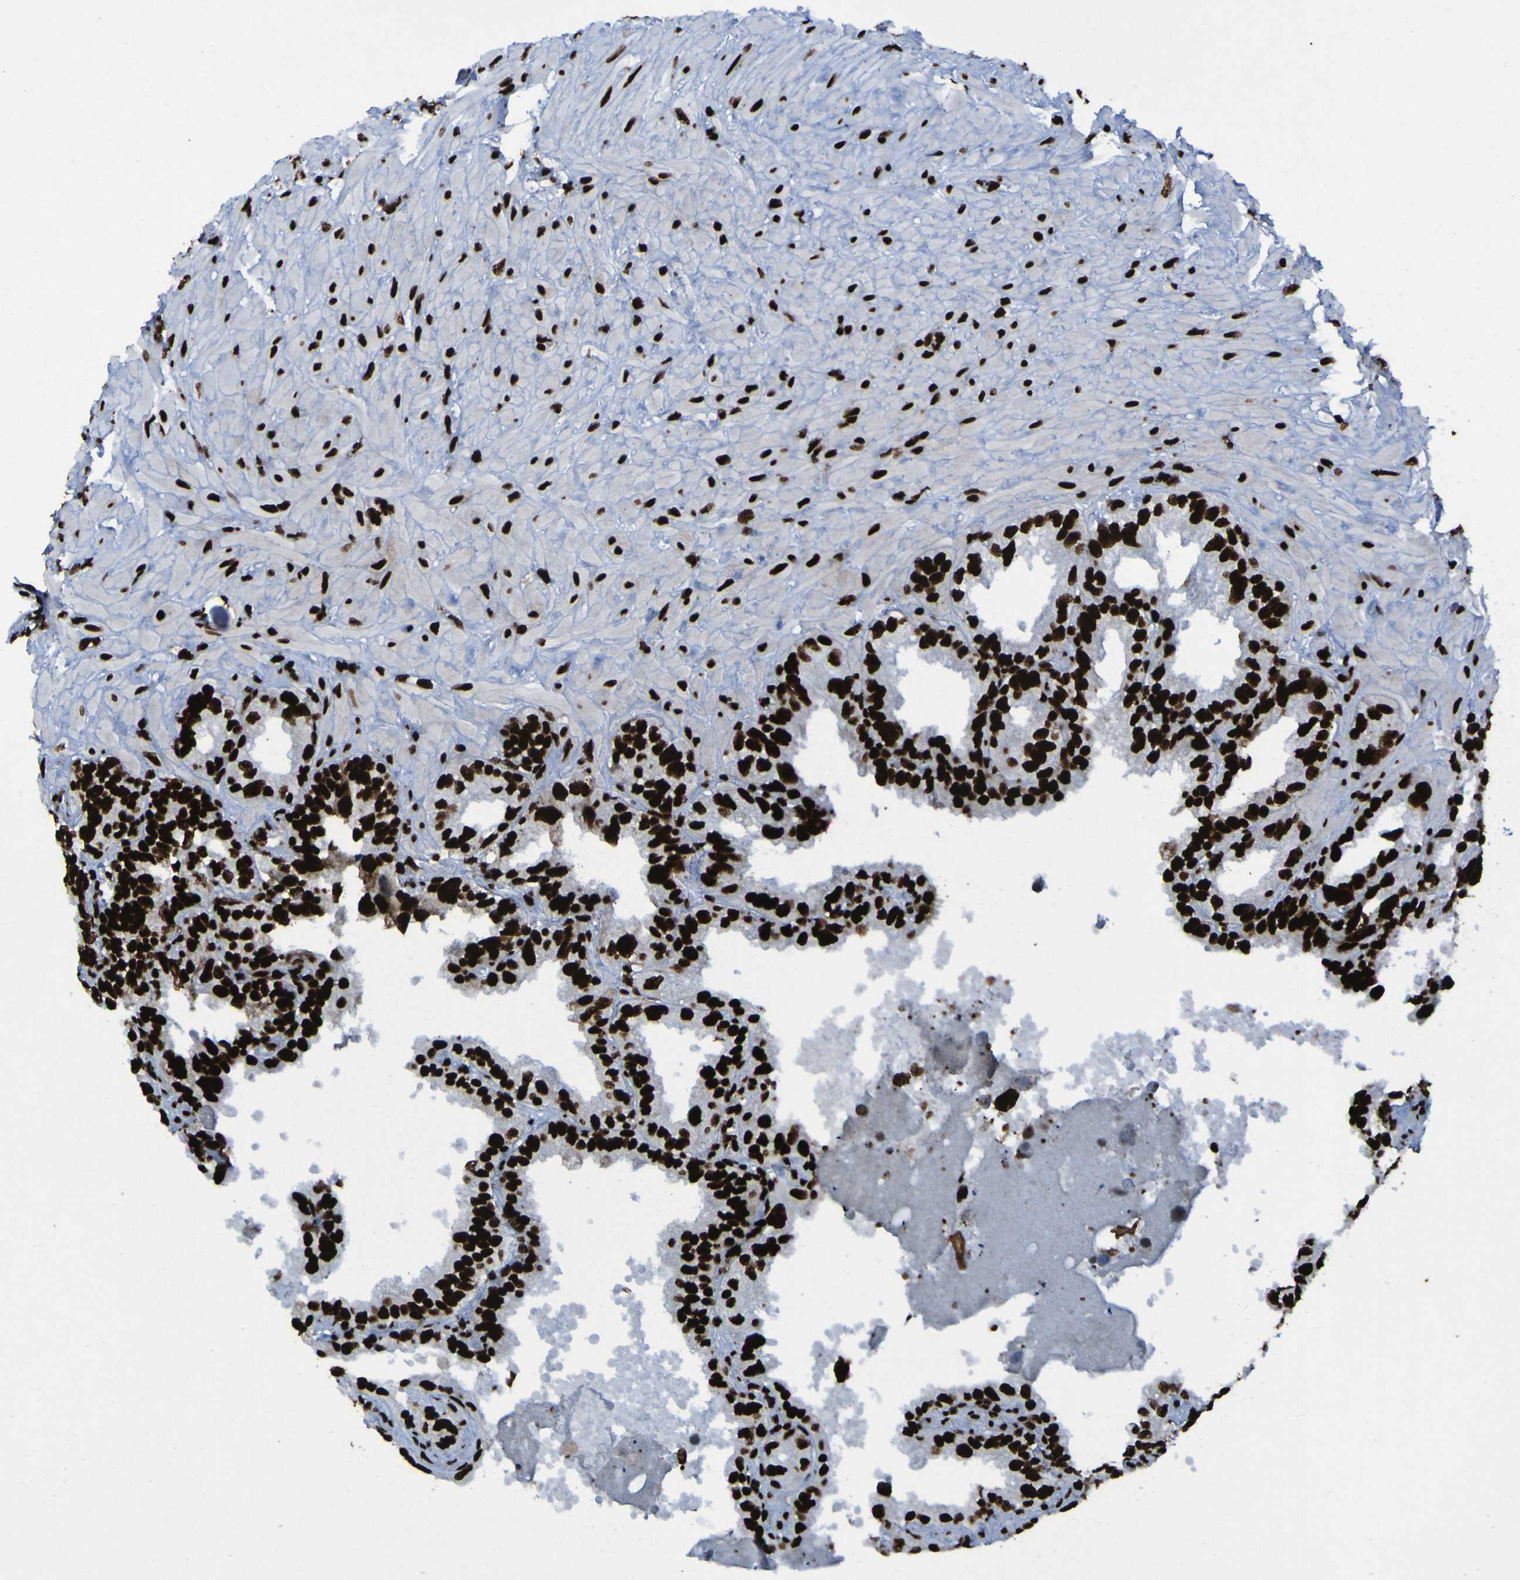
{"staining": {"intensity": "strong", "quantity": ">75%", "location": "nuclear"}, "tissue": "seminal vesicle", "cell_type": "Glandular cells", "image_type": "normal", "snomed": [{"axis": "morphology", "description": "Normal tissue, NOS"}, {"axis": "topography", "description": "Seminal veicle"}], "caption": "Glandular cells exhibit high levels of strong nuclear expression in about >75% of cells in normal seminal vesicle. The staining is performed using DAB (3,3'-diaminobenzidine) brown chromogen to label protein expression. The nuclei are counter-stained blue using hematoxylin.", "gene": "NPM1", "patient": {"sex": "male", "age": 68}}